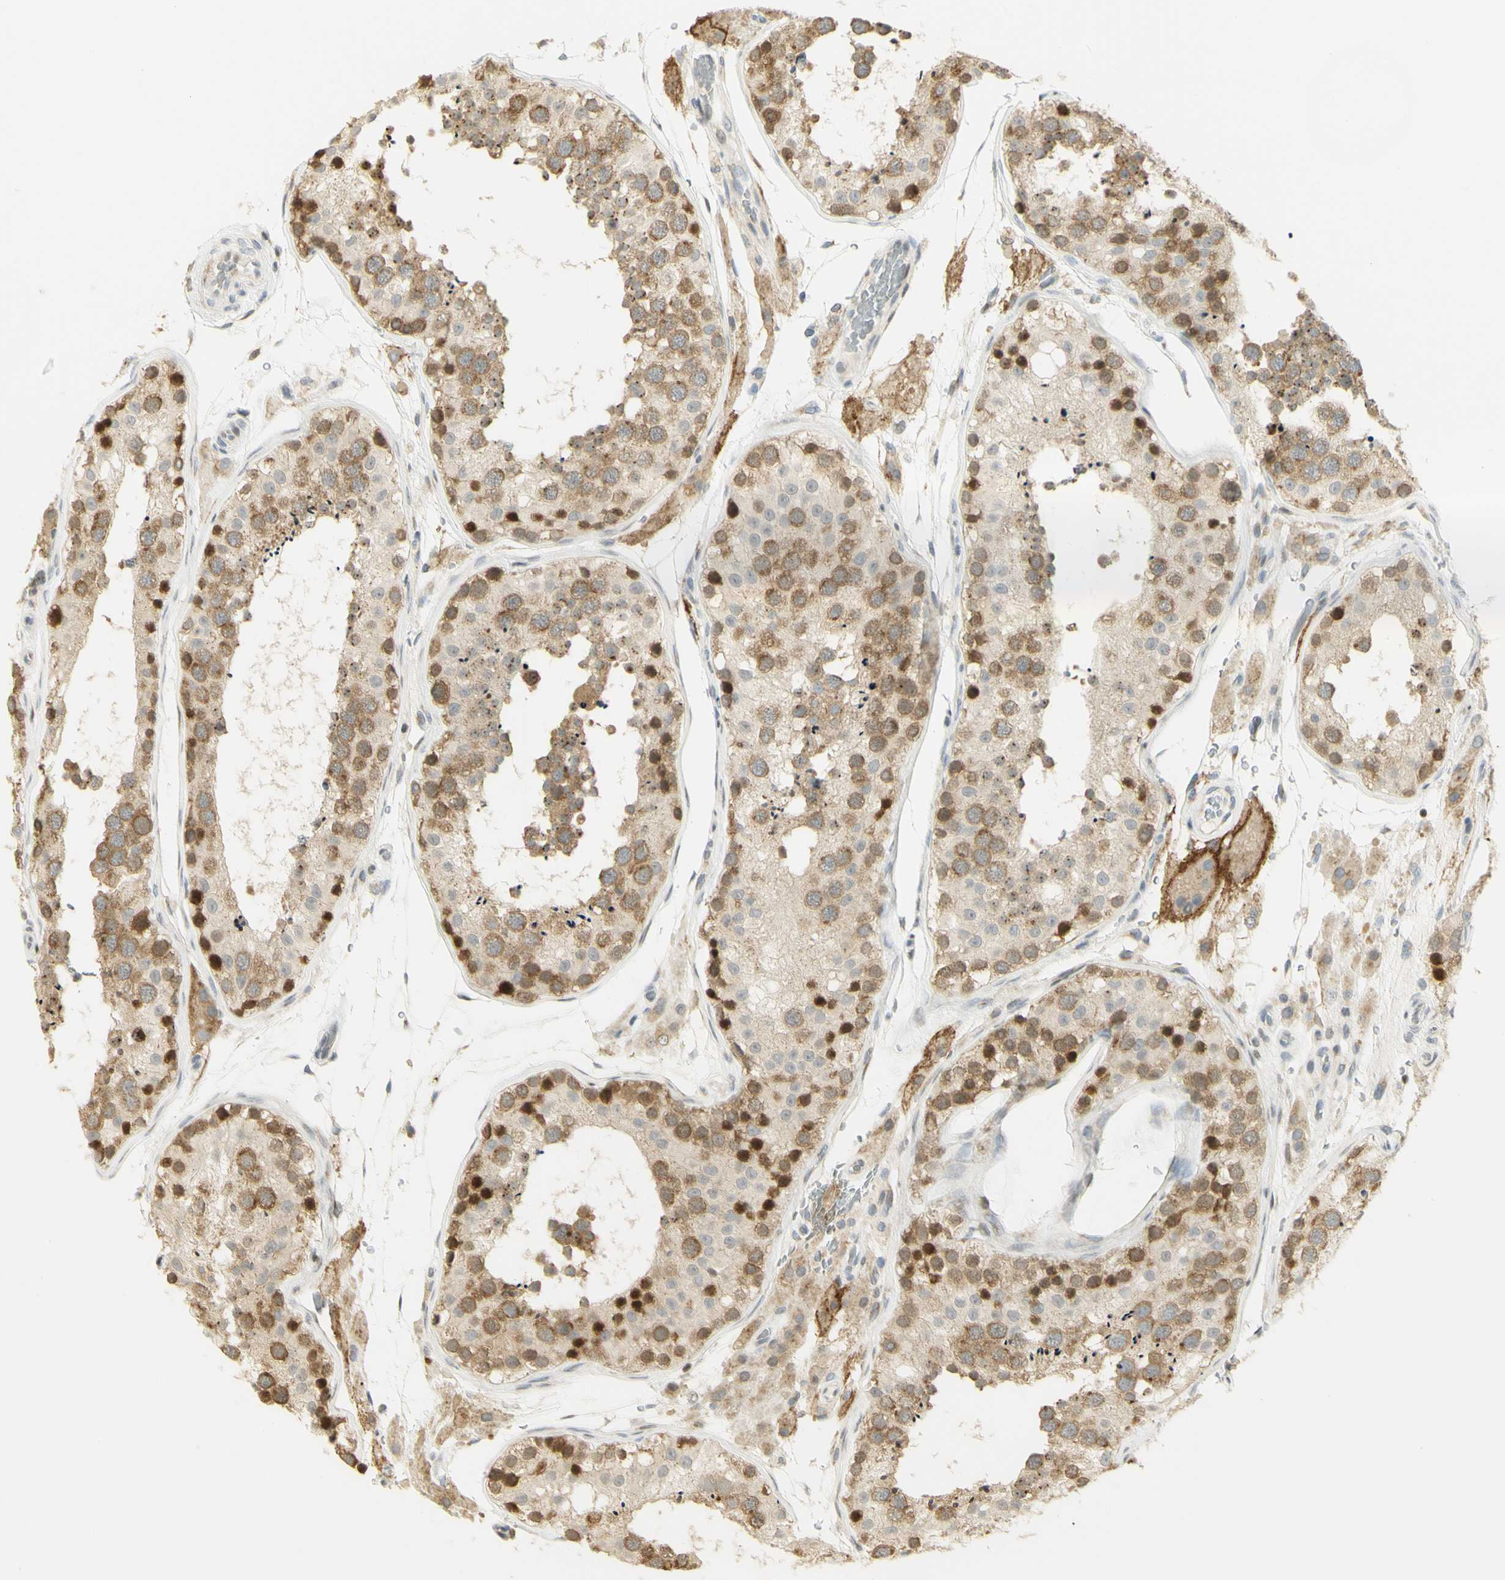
{"staining": {"intensity": "moderate", "quantity": ">75%", "location": "cytoplasmic/membranous,nuclear"}, "tissue": "testis", "cell_type": "Cells in seminiferous ducts", "image_type": "normal", "snomed": [{"axis": "morphology", "description": "Normal tissue, NOS"}, {"axis": "topography", "description": "Testis"}], "caption": "Protein staining of unremarkable testis exhibits moderate cytoplasmic/membranous,nuclear positivity in about >75% of cells in seminiferous ducts.", "gene": "KIF11", "patient": {"sex": "male", "age": 26}}